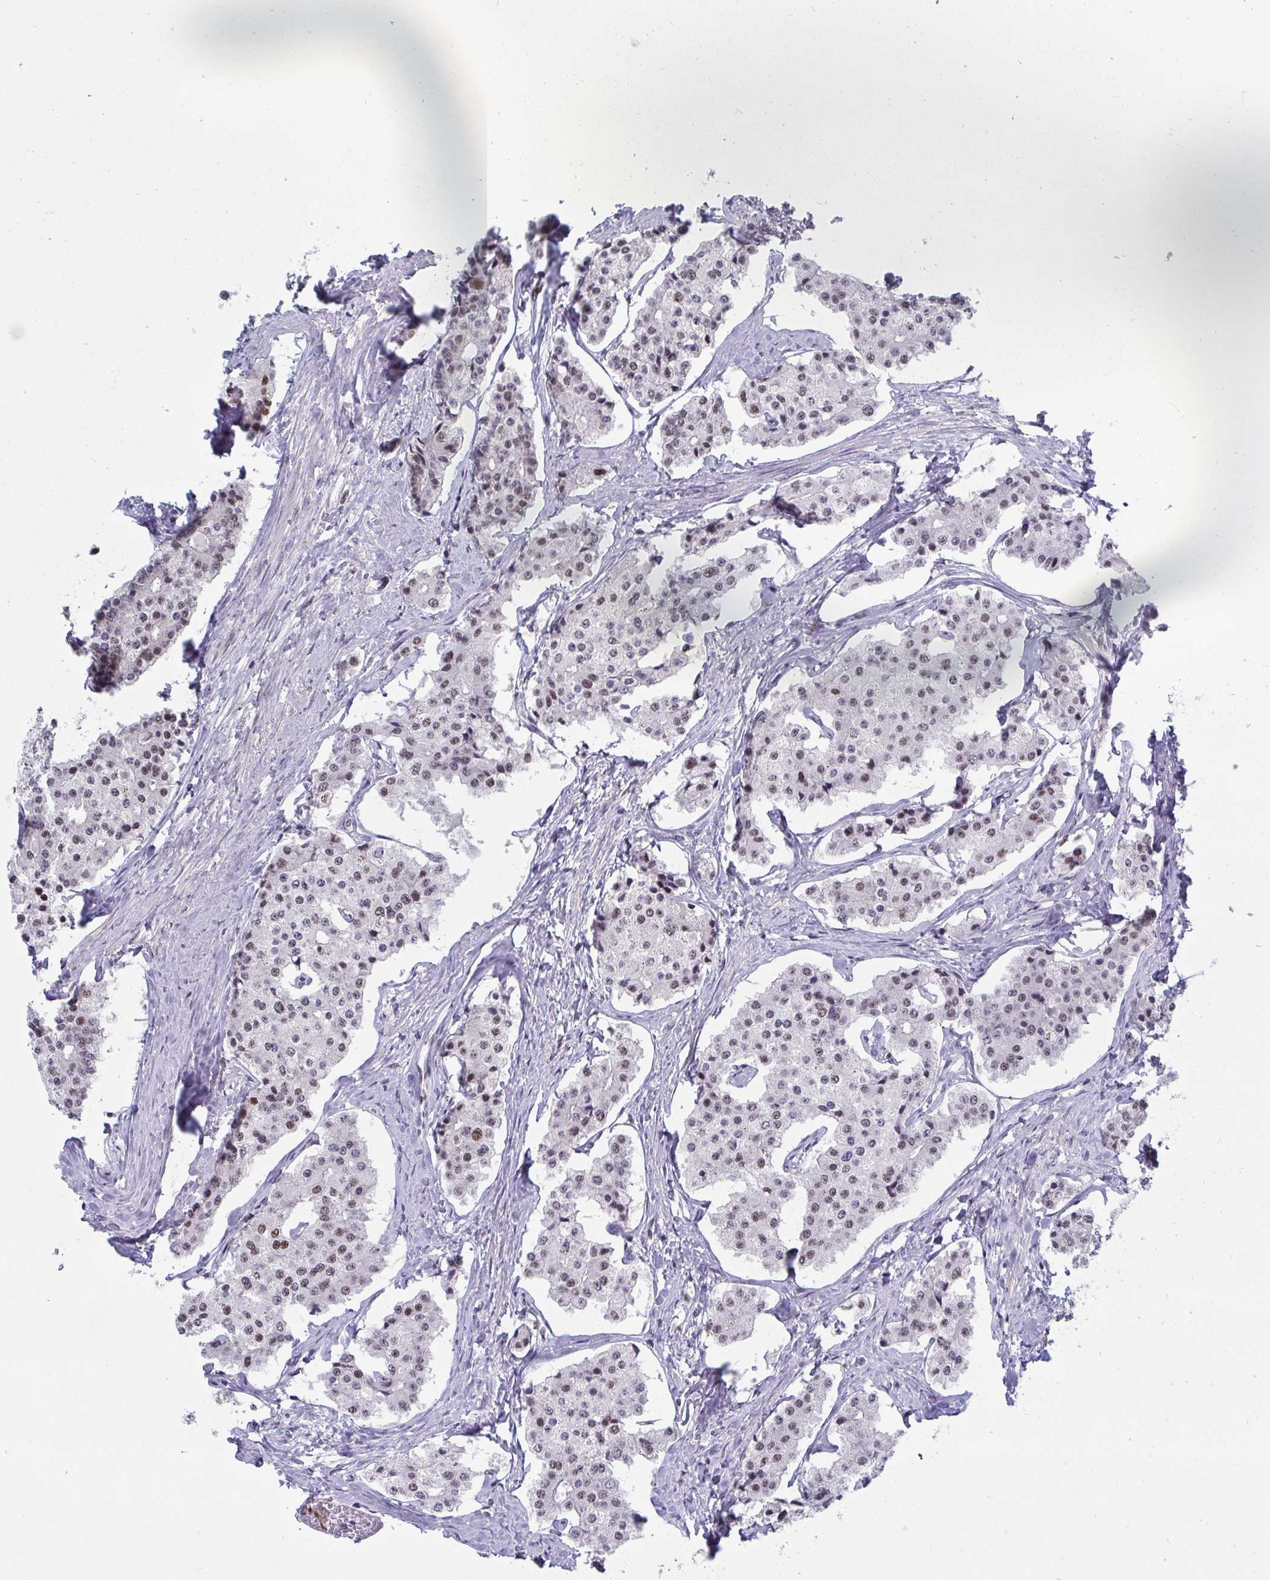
{"staining": {"intensity": "moderate", "quantity": "25%-75%", "location": "nuclear"}, "tissue": "carcinoid", "cell_type": "Tumor cells", "image_type": "cancer", "snomed": [{"axis": "morphology", "description": "Carcinoid, malignant, NOS"}, {"axis": "topography", "description": "Small intestine"}], "caption": "Moderate nuclear positivity is present in approximately 25%-75% of tumor cells in carcinoid.", "gene": "JDP2", "patient": {"sex": "female", "age": 65}}